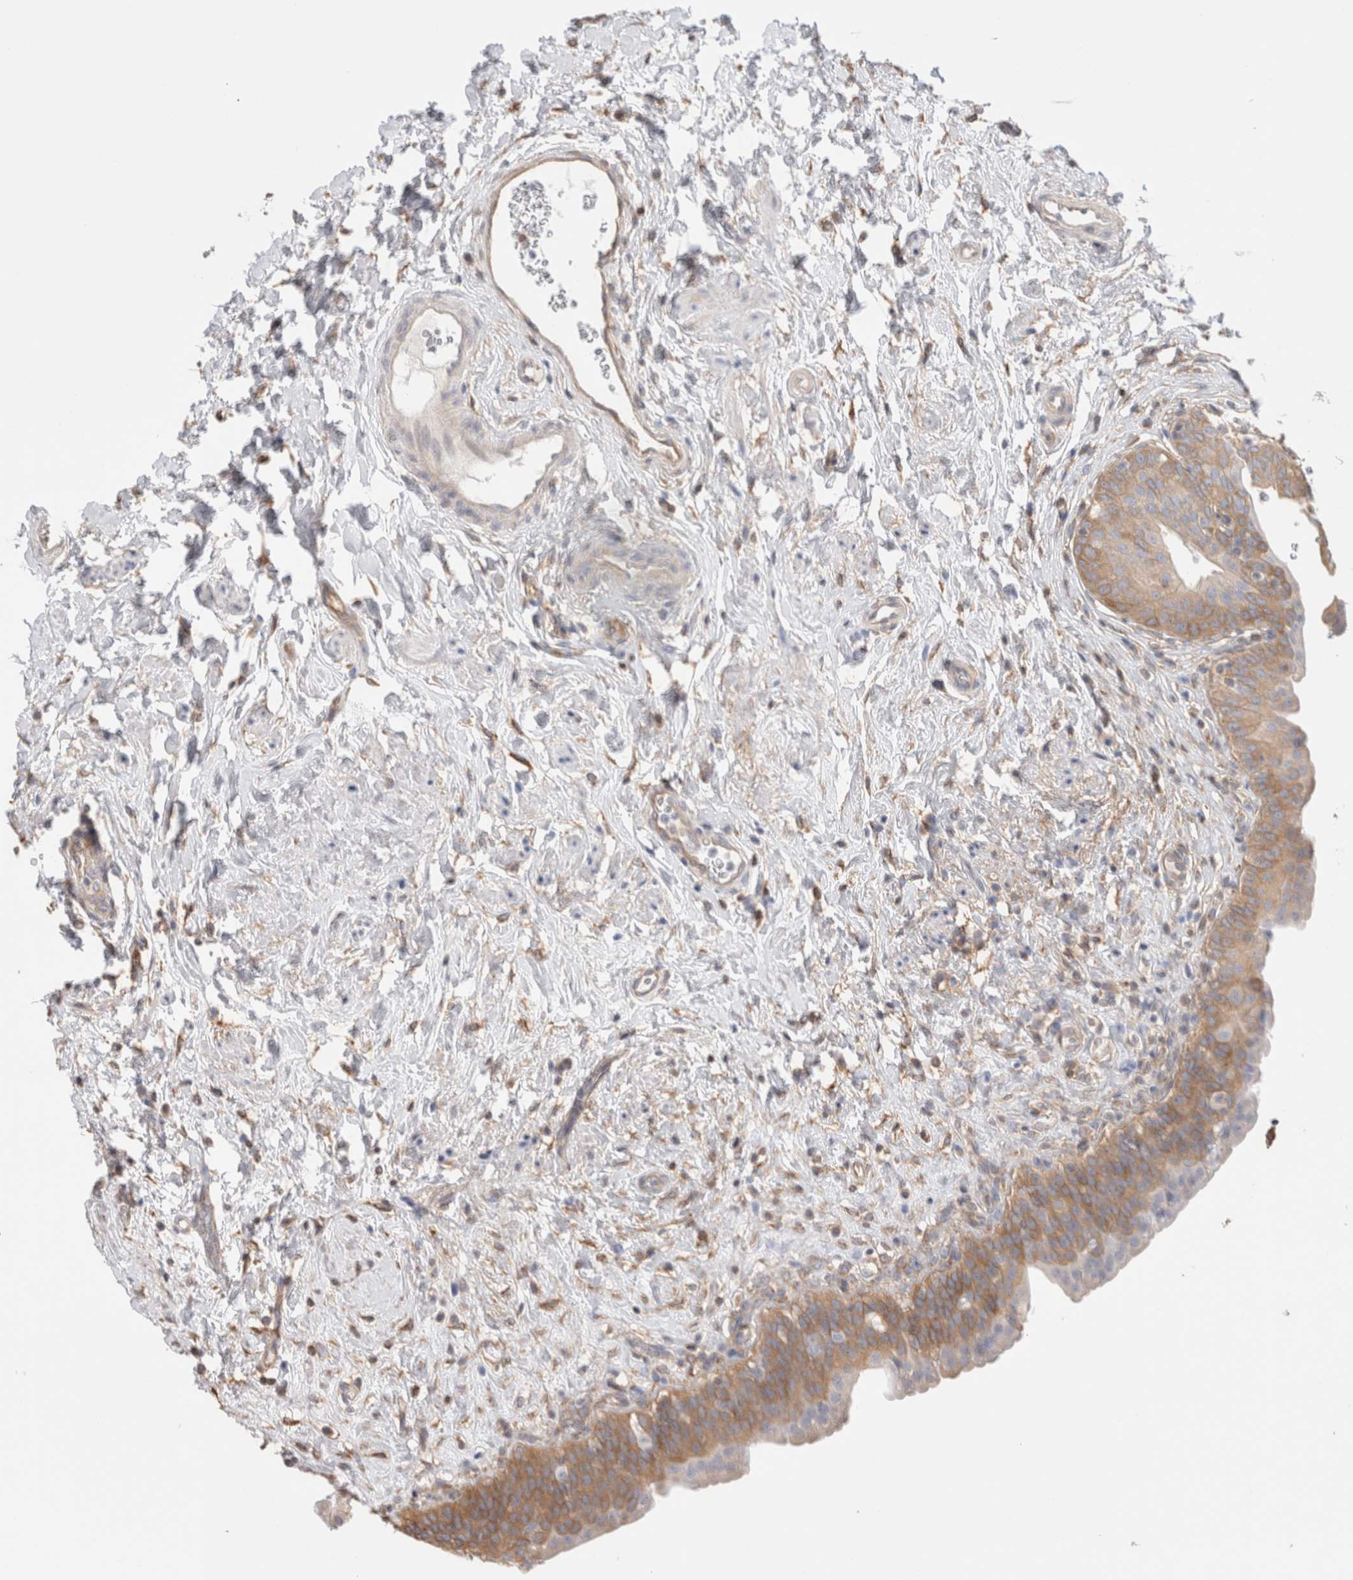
{"staining": {"intensity": "moderate", "quantity": "25%-75%", "location": "cytoplasmic/membranous"}, "tissue": "urinary bladder", "cell_type": "Urothelial cells", "image_type": "normal", "snomed": [{"axis": "morphology", "description": "Normal tissue, NOS"}, {"axis": "topography", "description": "Urinary bladder"}], "caption": "This image demonstrates unremarkable urinary bladder stained with immunohistochemistry to label a protein in brown. The cytoplasmic/membranous of urothelial cells show moderate positivity for the protein. Nuclei are counter-stained blue.", "gene": "CAPN2", "patient": {"sex": "male", "age": 83}}